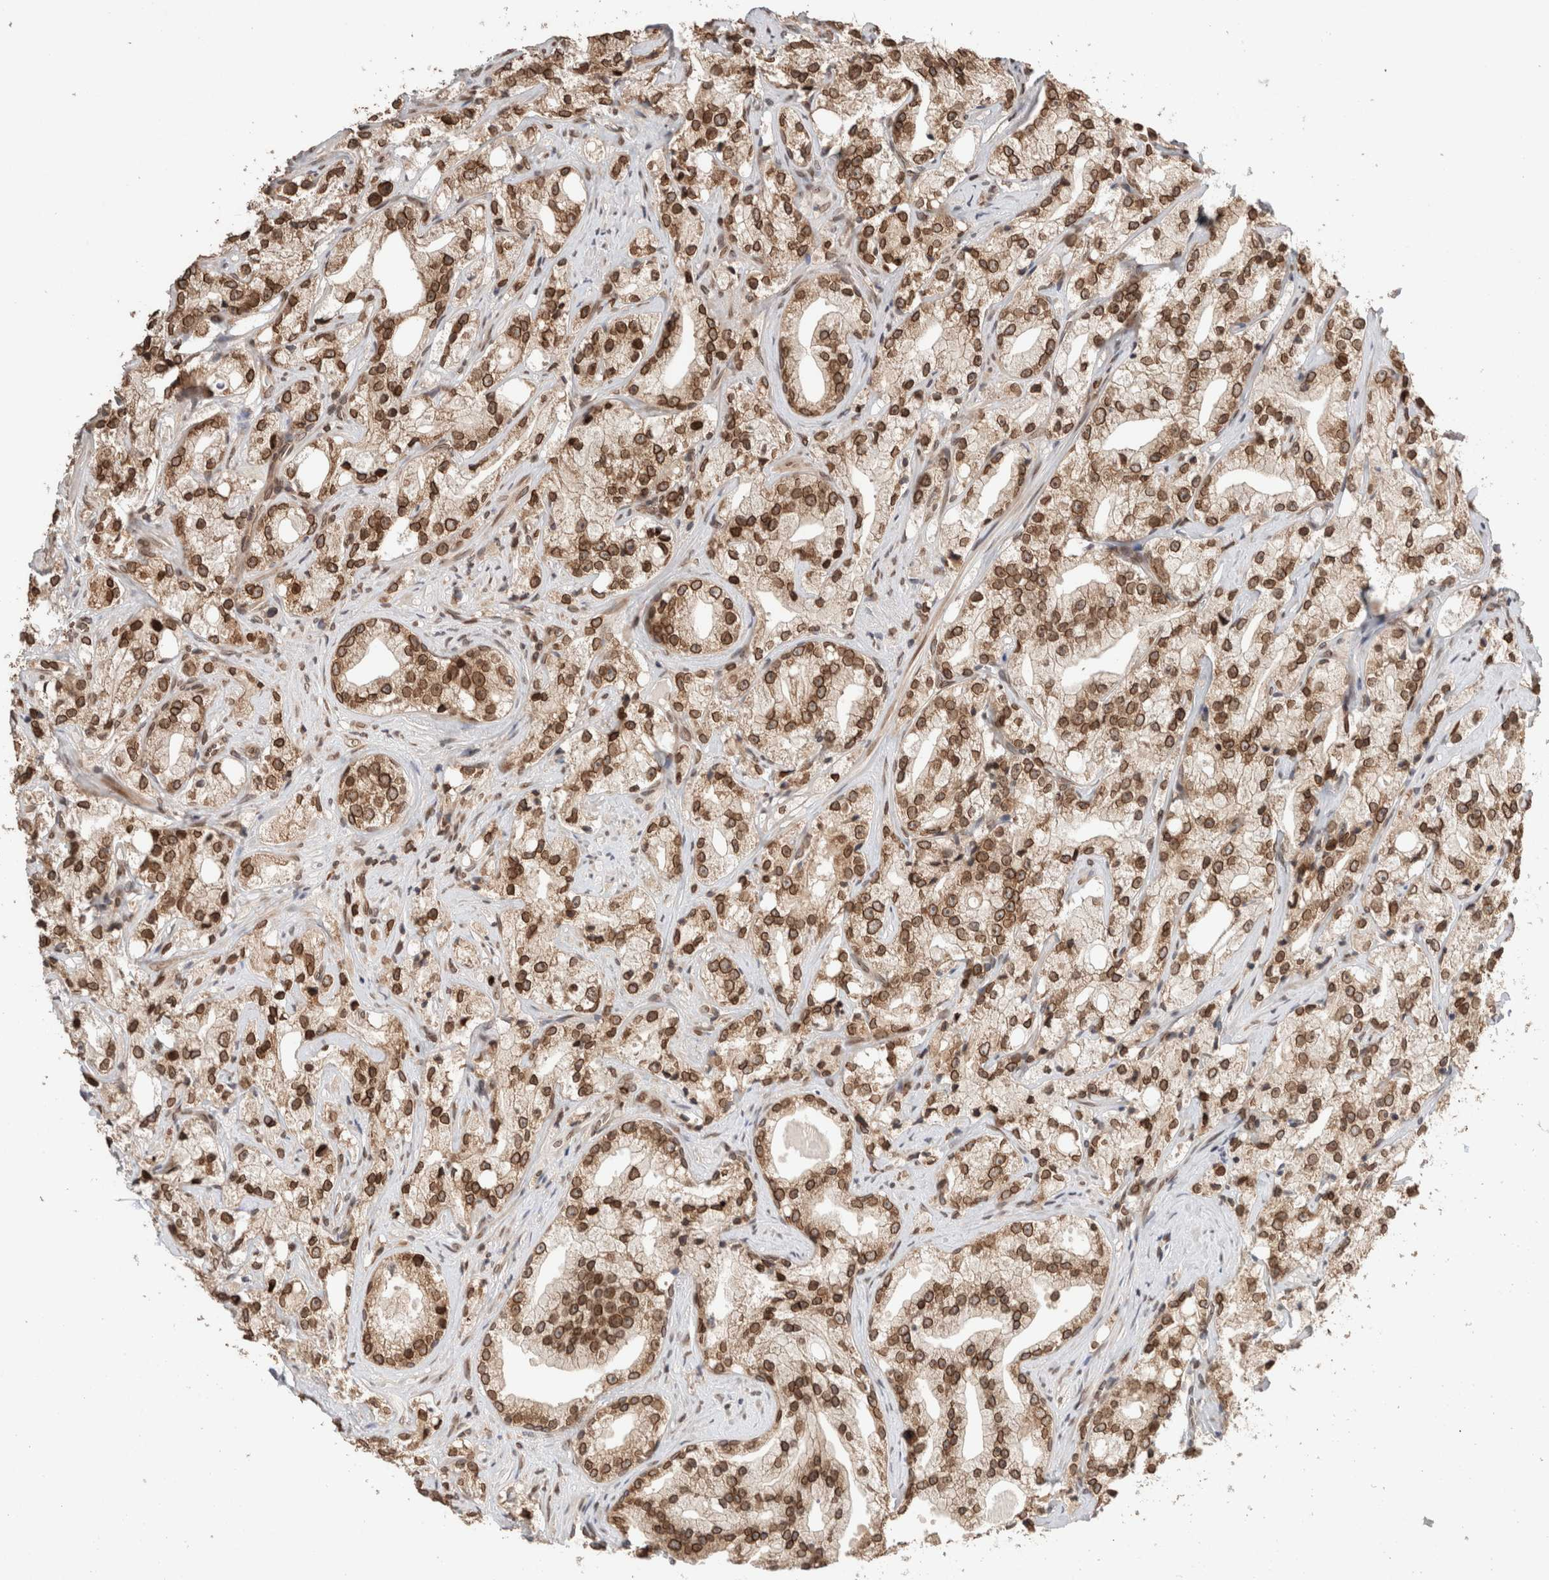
{"staining": {"intensity": "strong", "quantity": ">75%", "location": "cytoplasmic/membranous,nuclear"}, "tissue": "prostate cancer", "cell_type": "Tumor cells", "image_type": "cancer", "snomed": [{"axis": "morphology", "description": "Adenocarcinoma, High grade"}, {"axis": "topography", "description": "Prostate"}], "caption": "Prostate high-grade adenocarcinoma stained with a brown dye demonstrates strong cytoplasmic/membranous and nuclear positive expression in about >75% of tumor cells.", "gene": "TPR", "patient": {"sex": "male", "age": 64}}